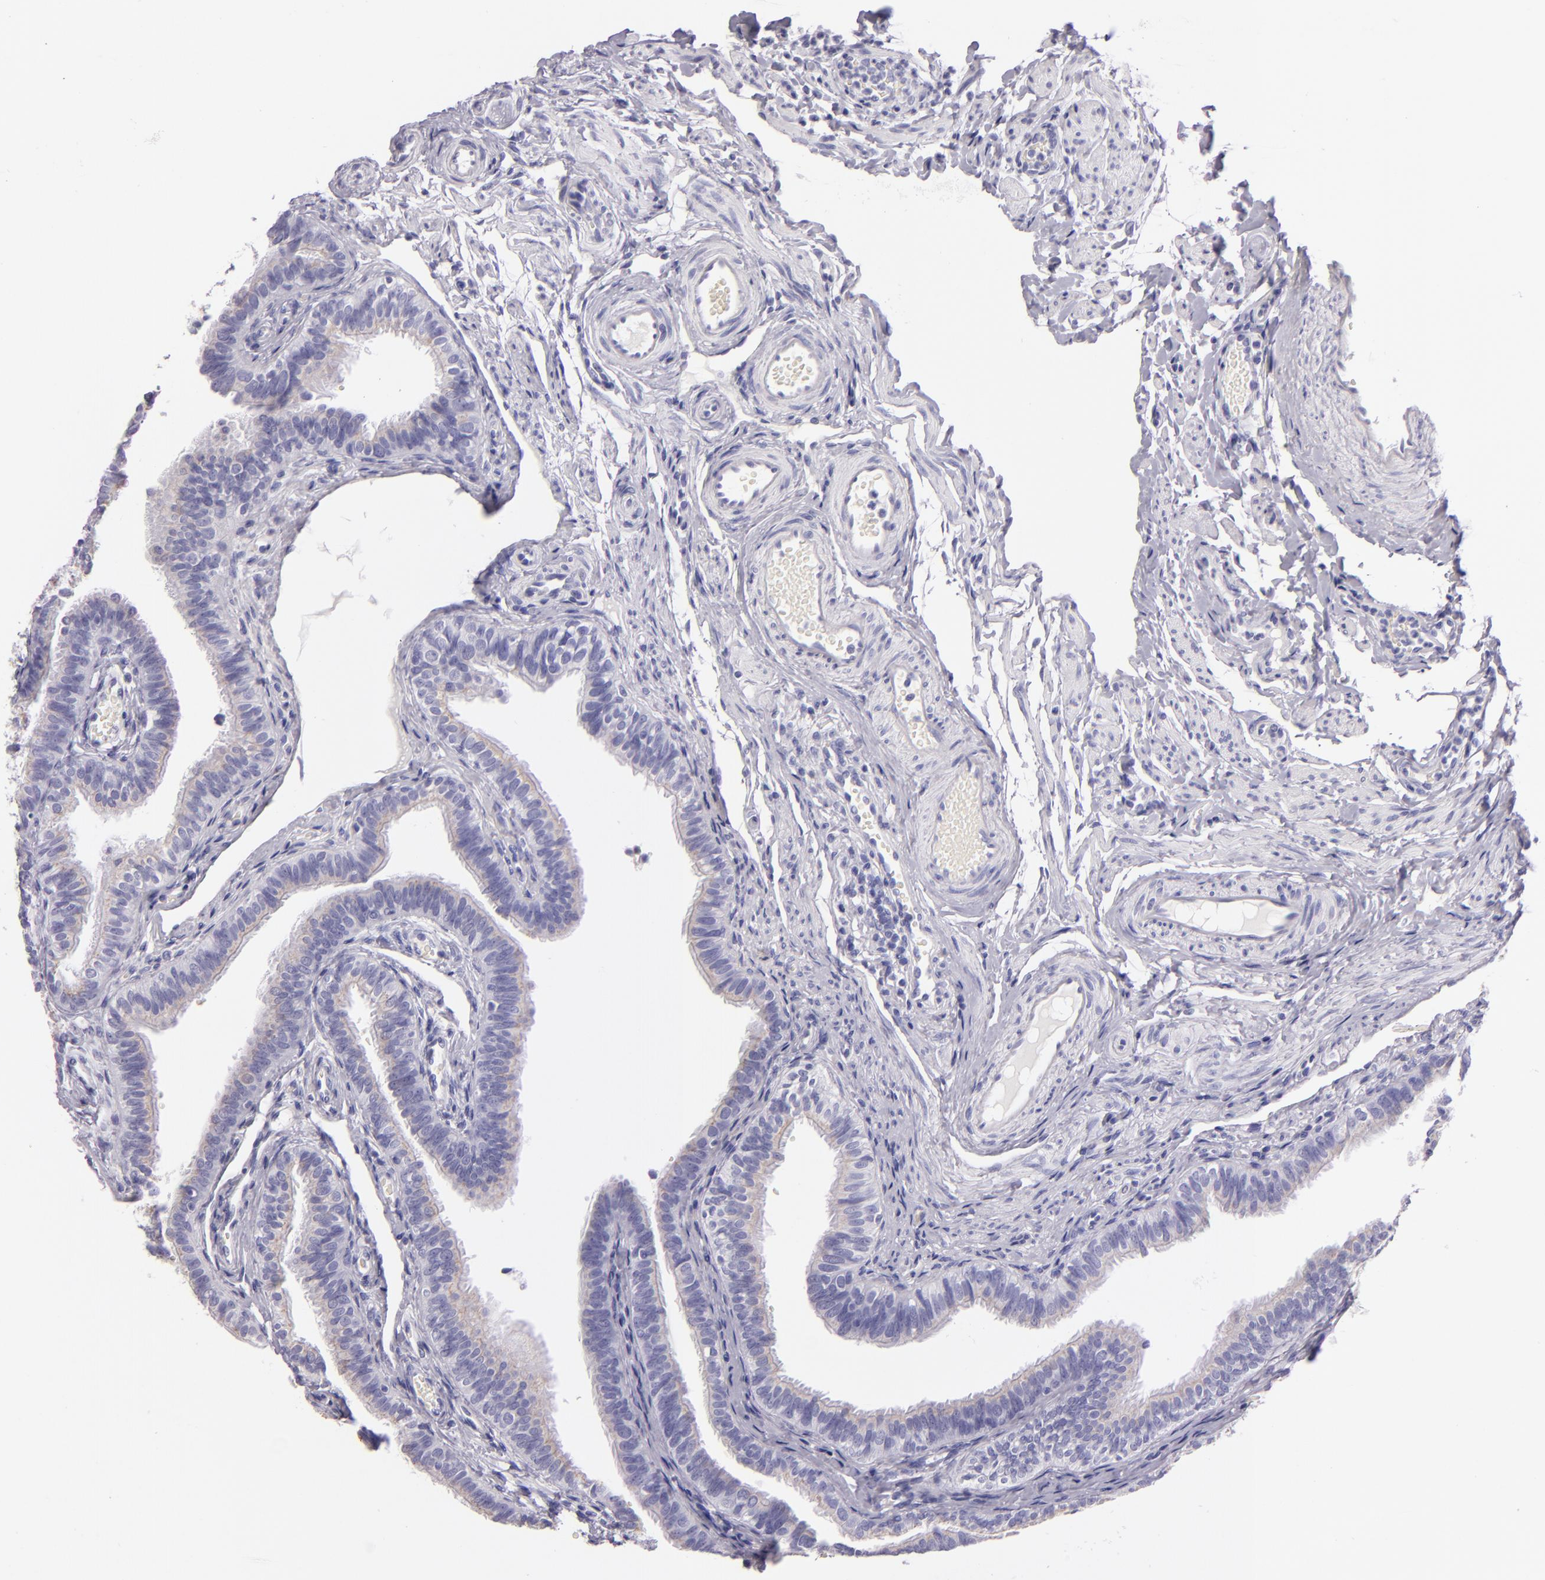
{"staining": {"intensity": "negative", "quantity": "none", "location": "none"}, "tissue": "fallopian tube", "cell_type": "Glandular cells", "image_type": "normal", "snomed": [{"axis": "morphology", "description": "Normal tissue, NOS"}, {"axis": "morphology", "description": "Dermoid, NOS"}, {"axis": "topography", "description": "Fallopian tube"}], "caption": "This is an immunohistochemistry (IHC) photomicrograph of benign fallopian tube. There is no staining in glandular cells.", "gene": "MUC5AC", "patient": {"sex": "female", "age": 33}}